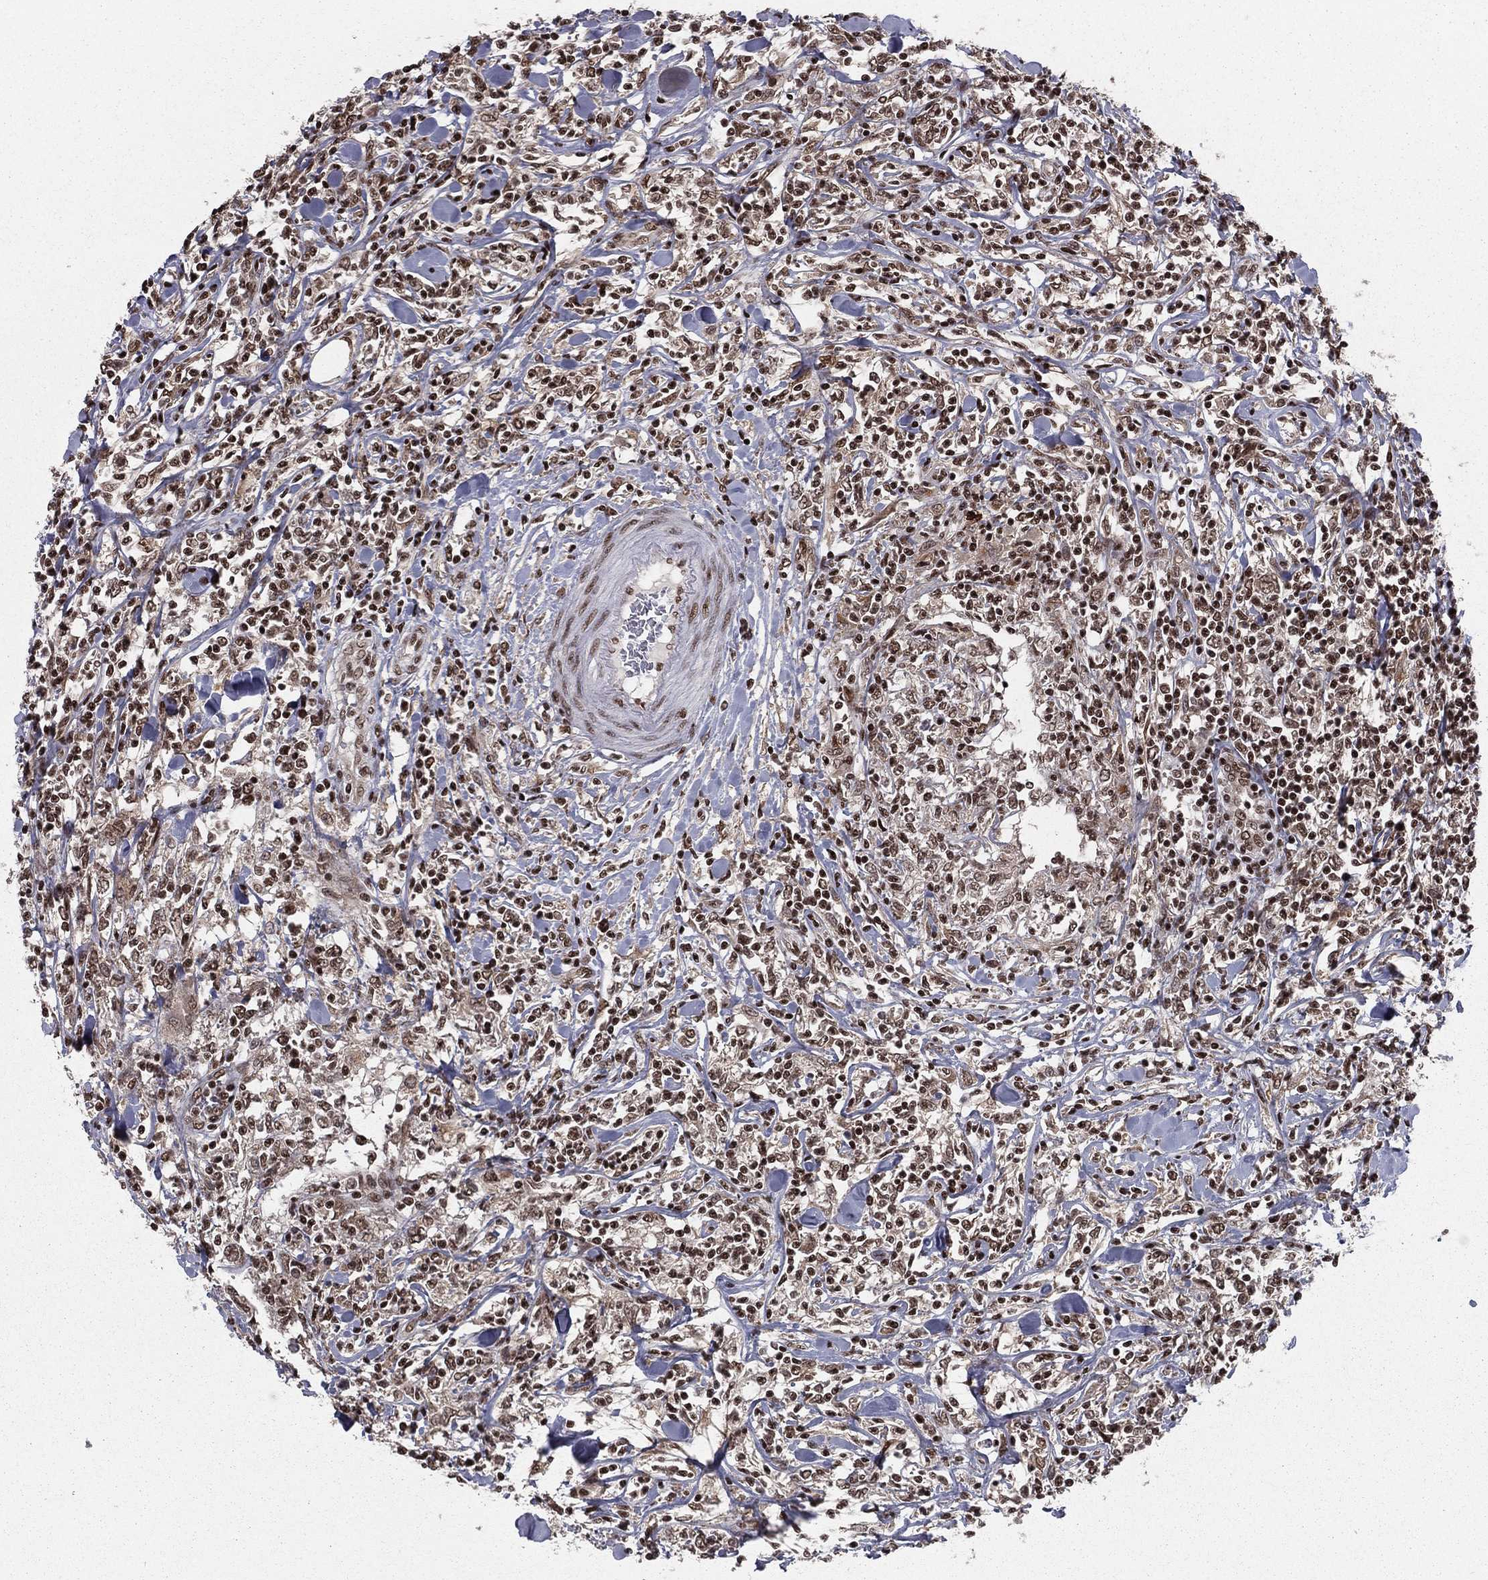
{"staining": {"intensity": "moderate", "quantity": "25%-75%", "location": "nuclear"}, "tissue": "lymphoma", "cell_type": "Tumor cells", "image_type": "cancer", "snomed": [{"axis": "morphology", "description": "Malignant lymphoma, non-Hodgkin's type, High grade"}, {"axis": "topography", "description": "Lymph node"}], "caption": "An image of human lymphoma stained for a protein displays moderate nuclear brown staining in tumor cells.", "gene": "NFYB", "patient": {"sex": "female", "age": 84}}